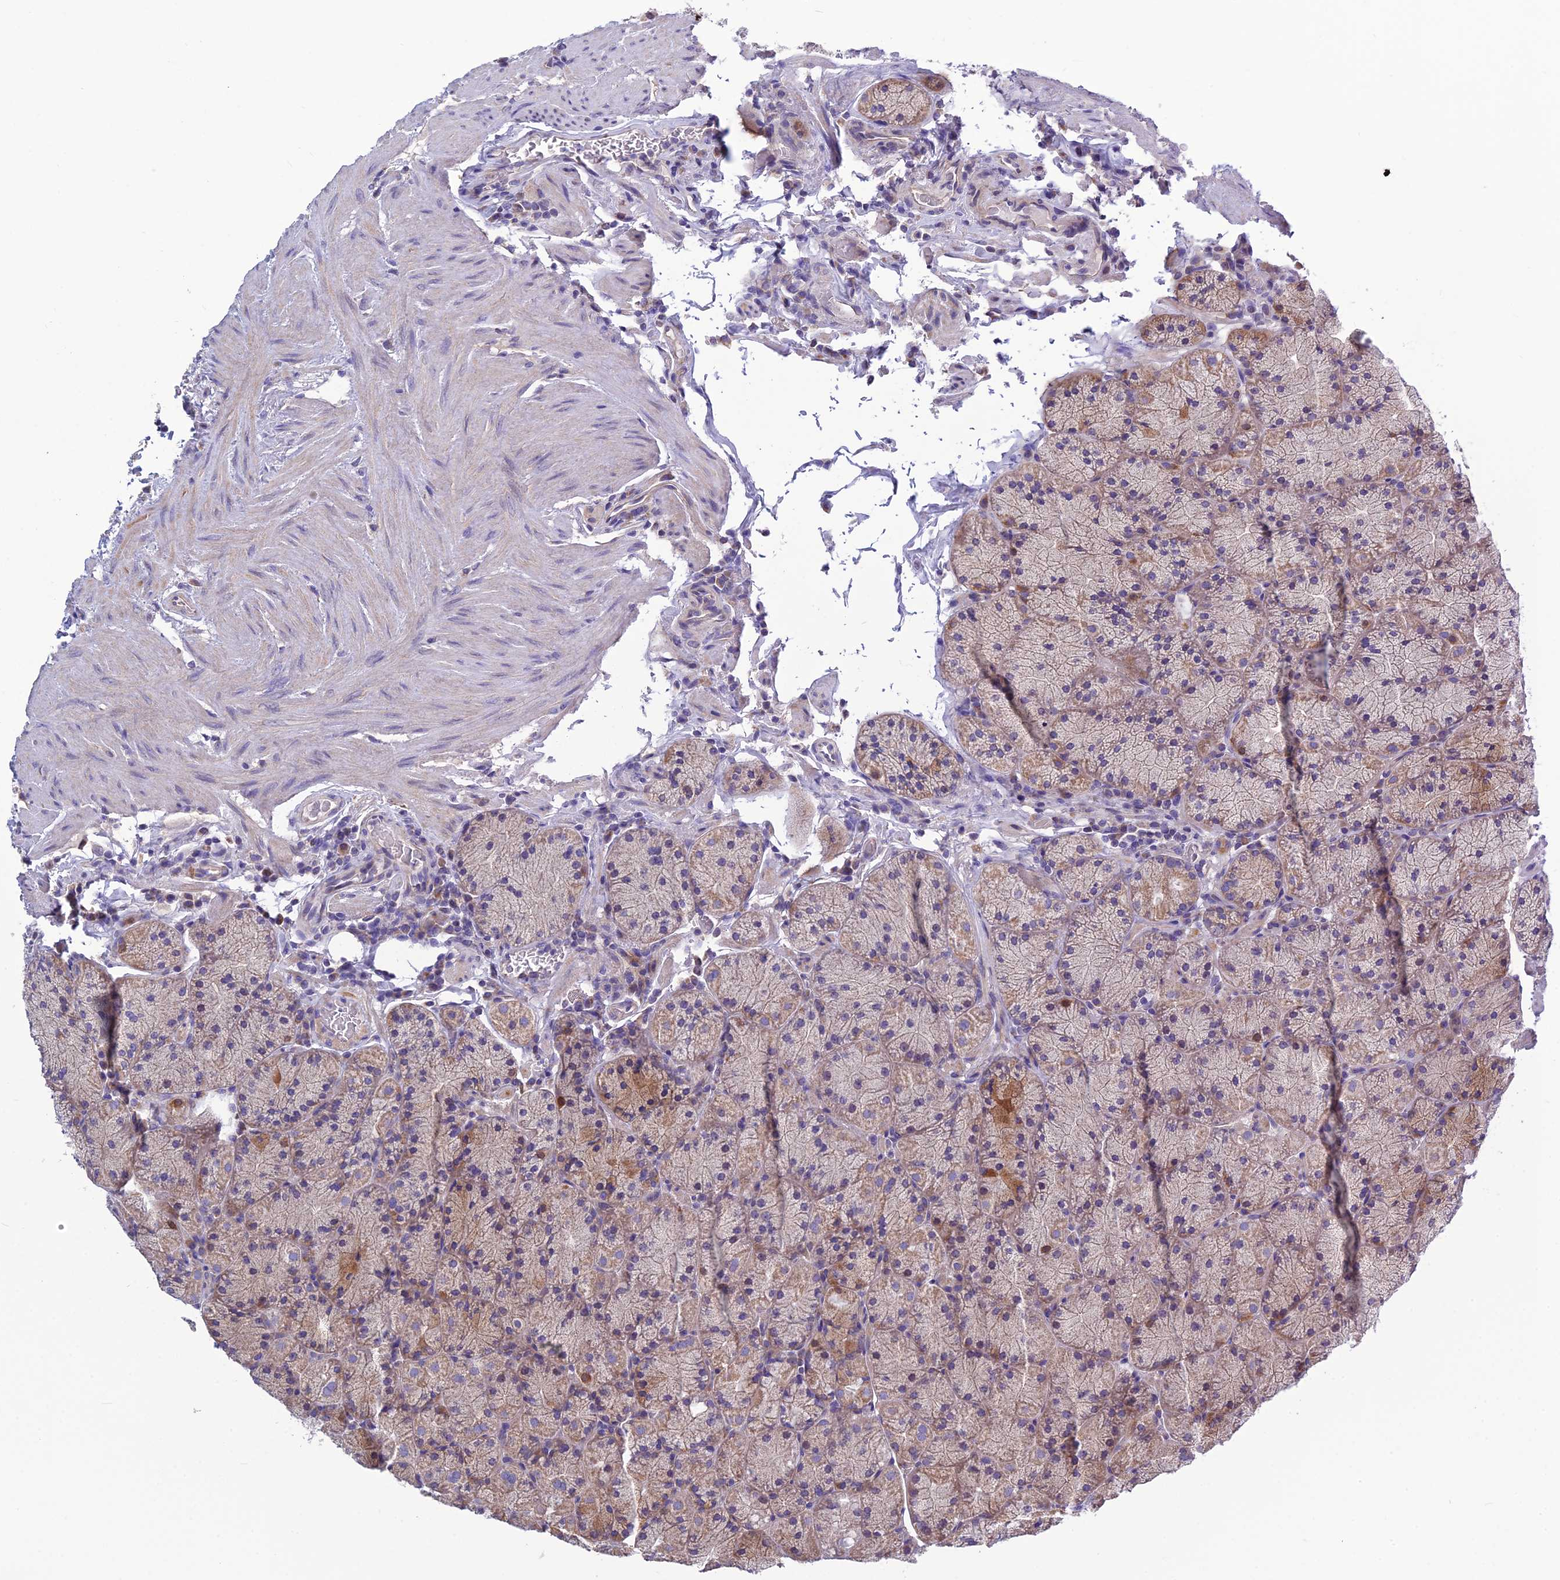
{"staining": {"intensity": "moderate", "quantity": "<25%", "location": "cytoplasmic/membranous"}, "tissue": "stomach", "cell_type": "Glandular cells", "image_type": "normal", "snomed": [{"axis": "morphology", "description": "Normal tissue, NOS"}, {"axis": "topography", "description": "Stomach, upper"}, {"axis": "topography", "description": "Stomach, lower"}], "caption": "Immunohistochemistry histopathology image of normal stomach stained for a protein (brown), which shows low levels of moderate cytoplasmic/membranous expression in approximately <25% of glandular cells.", "gene": "BHMT2", "patient": {"sex": "male", "age": 80}}